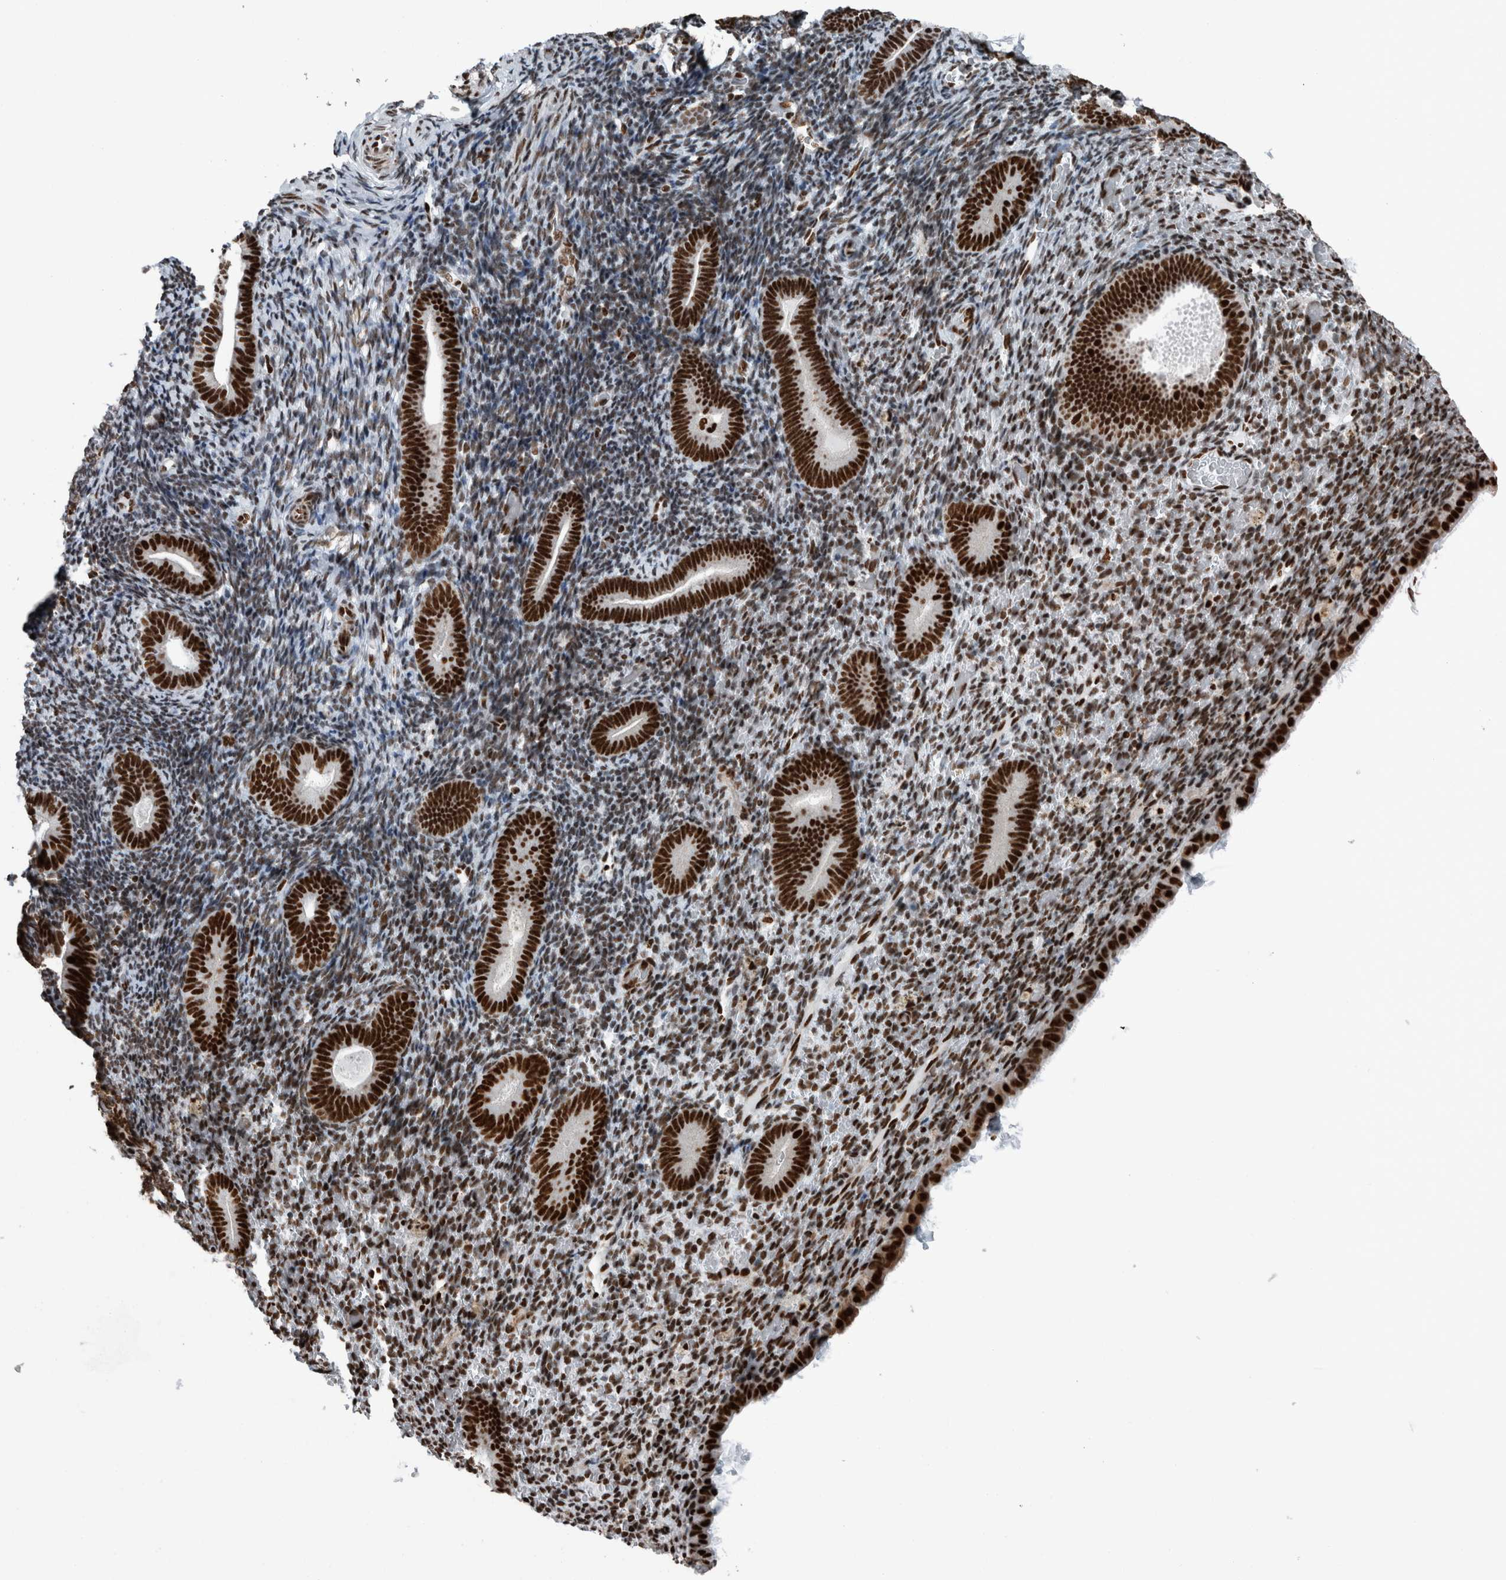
{"staining": {"intensity": "strong", "quantity": "<25%", "location": "nuclear"}, "tissue": "endometrium", "cell_type": "Cells in endometrial stroma", "image_type": "normal", "snomed": [{"axis": "morphology", "description": "Normal tissue, NOS"}, {"axis": "topography", "description": "Endometrium"}], "caption": "This histopathology image demonstrates IHC staining of benign endometrium, with medium strong nuclear expression in approximately <25% of cells in endometrial stroma.", "gene": "DNMT3A", "patient": {"sex": "female", "age": 51}}